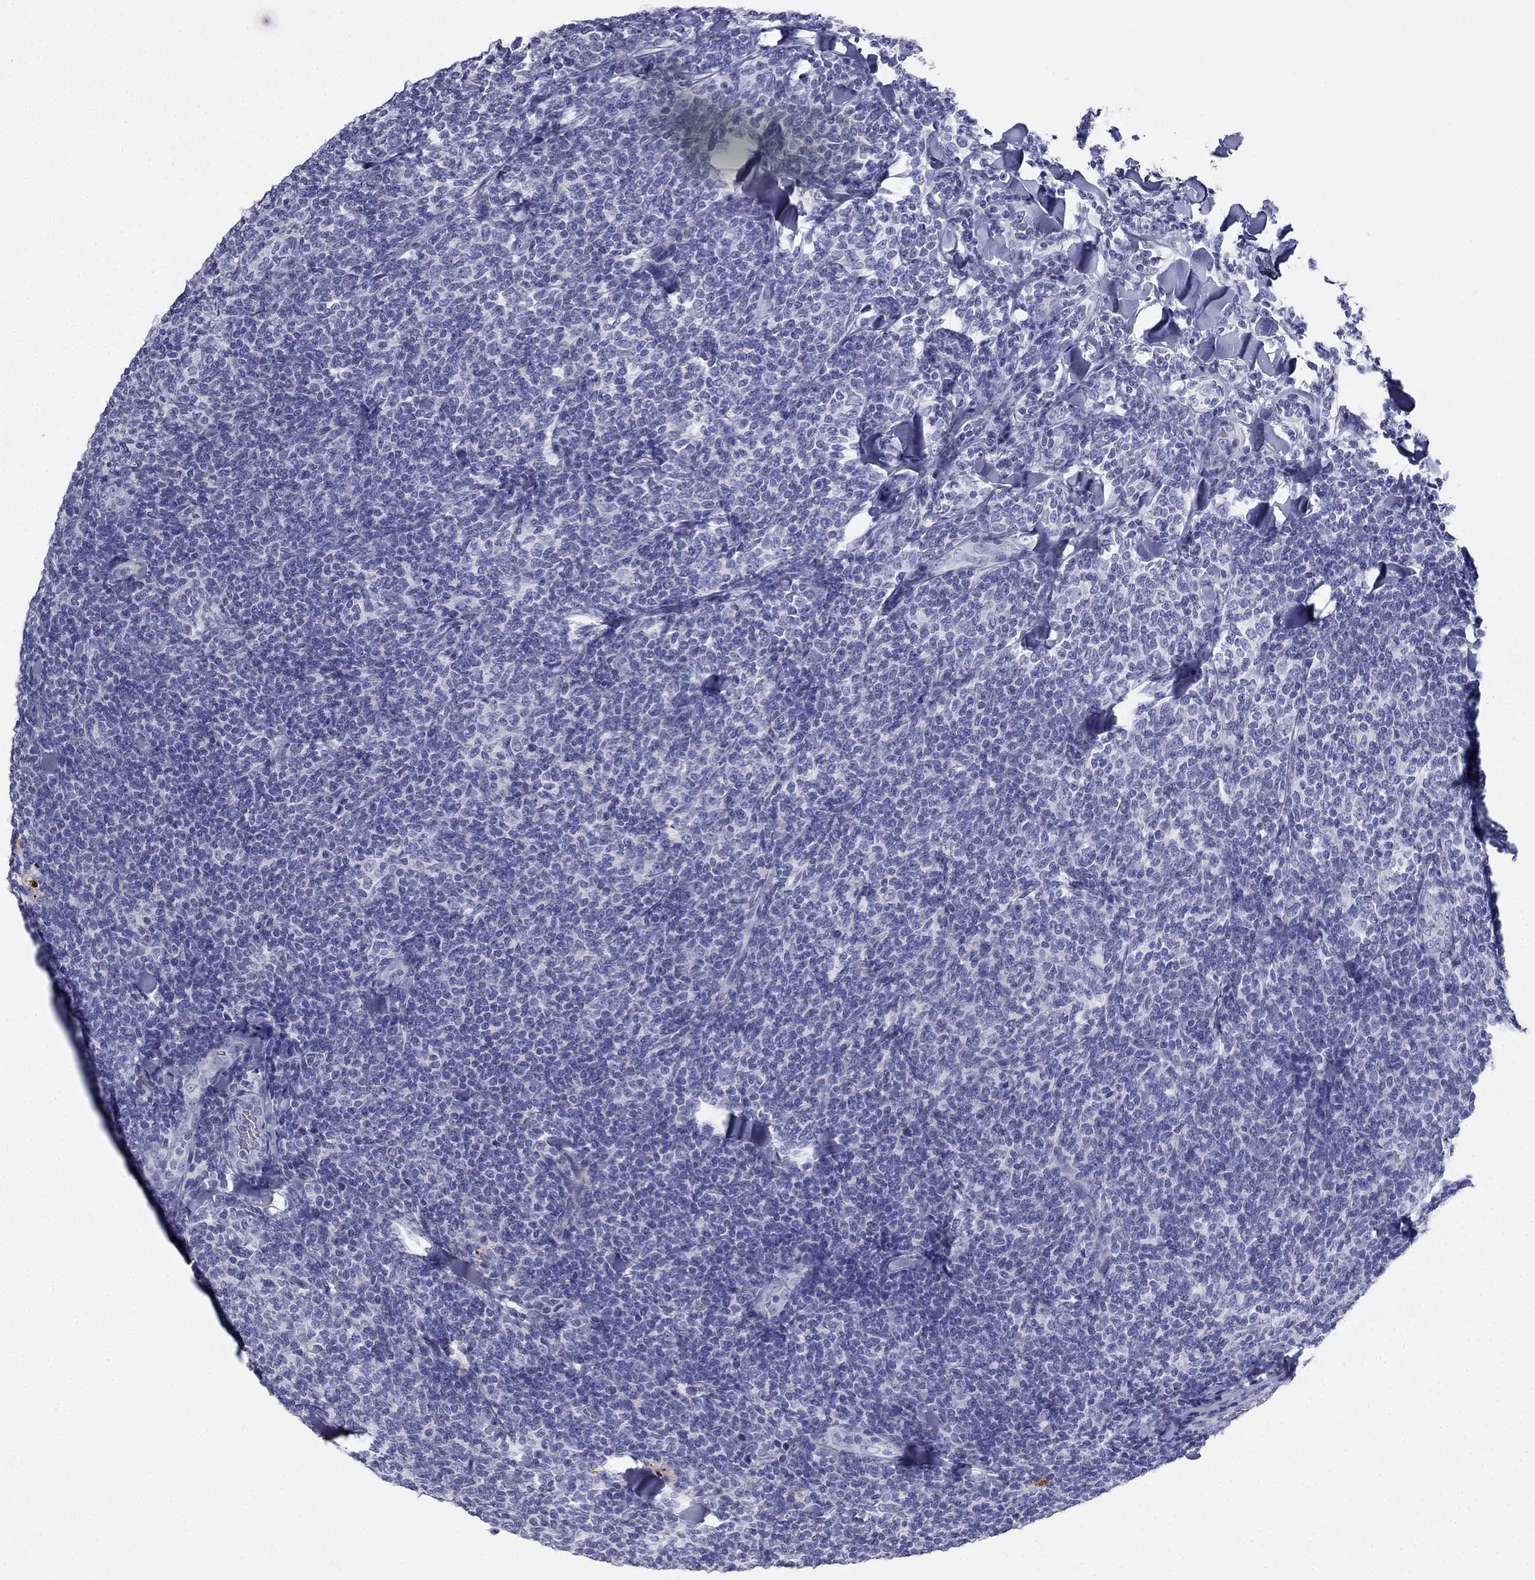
{"staining": {"intensity": "negative", "quantity": "none", "location": "none"}, "tissue": "lymphoma", "cell_type": "Tumor cells", "image_type": "cancer", "snomed": [{"axis": "morphology", "description": "Malignant lymphoma, non-Hodgkin's type, Low grade"}, {"axis": "topography", "description": "Lymph node"}], "caption": "Immunohistochemistry (IHC) histopathology image of human lymphoma stained for a protein (brown), which displays no staining in tumor cells. (Brightfield microscopy of DAB immunohistochemistry (IHC) at high magnification).", "gene": "RFLNA", "patient": {"sex": "female", "age": 56}}